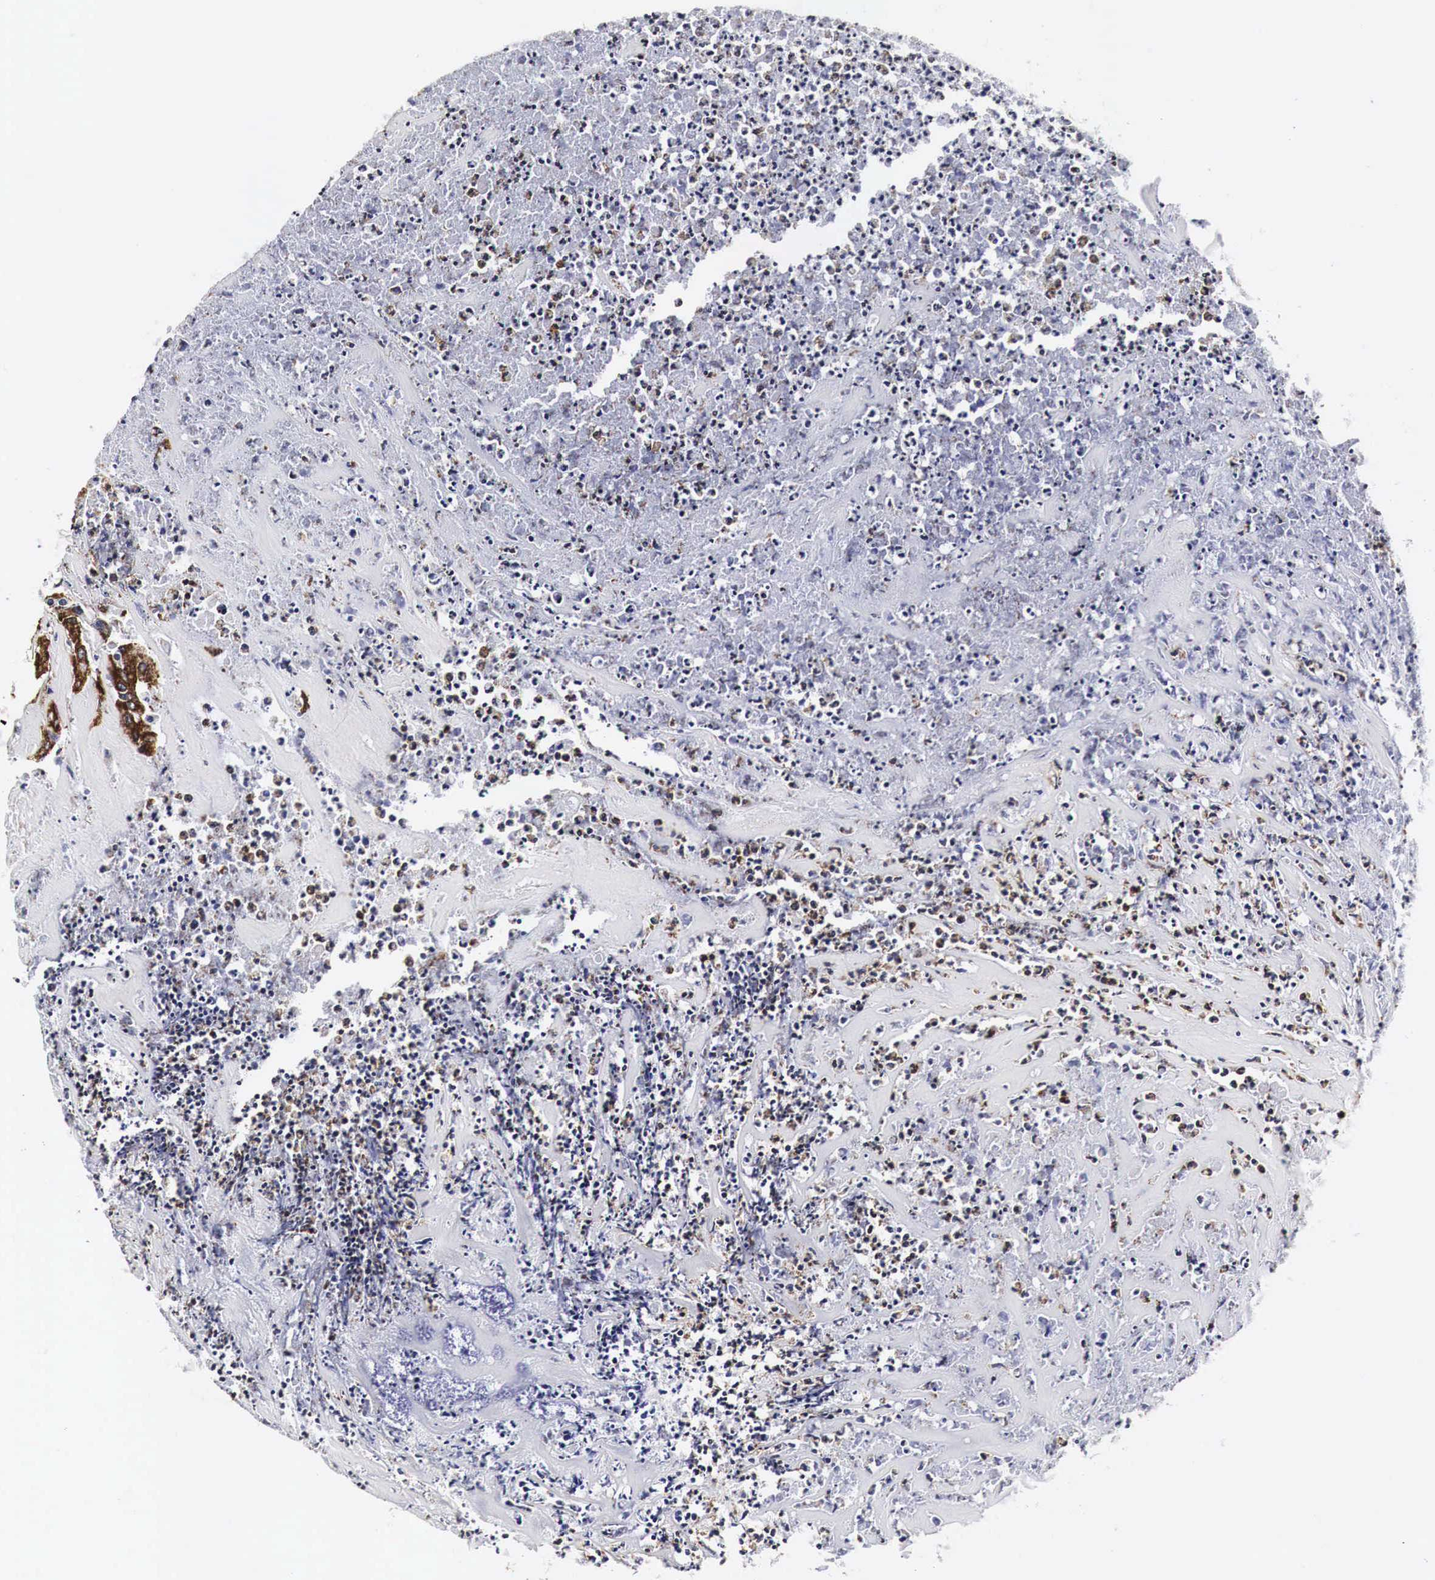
{"staining": {"intensity": "strong", "quantity": ">75%", "location": "cytoplasmic/membranous"}, "tissue": "colorectal cancer", "cell_type": "Tumor cells", "image_type": "cancer", "snomed": [{"axis": "morphology", "description": "Adenocarcinoma, NOS"}, {"axis": "topography", "description": "Colon"}], "caption": "High-magnification brightfield microscopy of colorectal cancer (adenocarcinoma) stained with DAB (brown) and counterstained with hematoxylin (blue). tumor cells exhibit strong cytoplasmic/membranous expression is seen in about>75% of cells.", "gene": "CKAP4", "patient": {"sex": "female", "age": 70}}